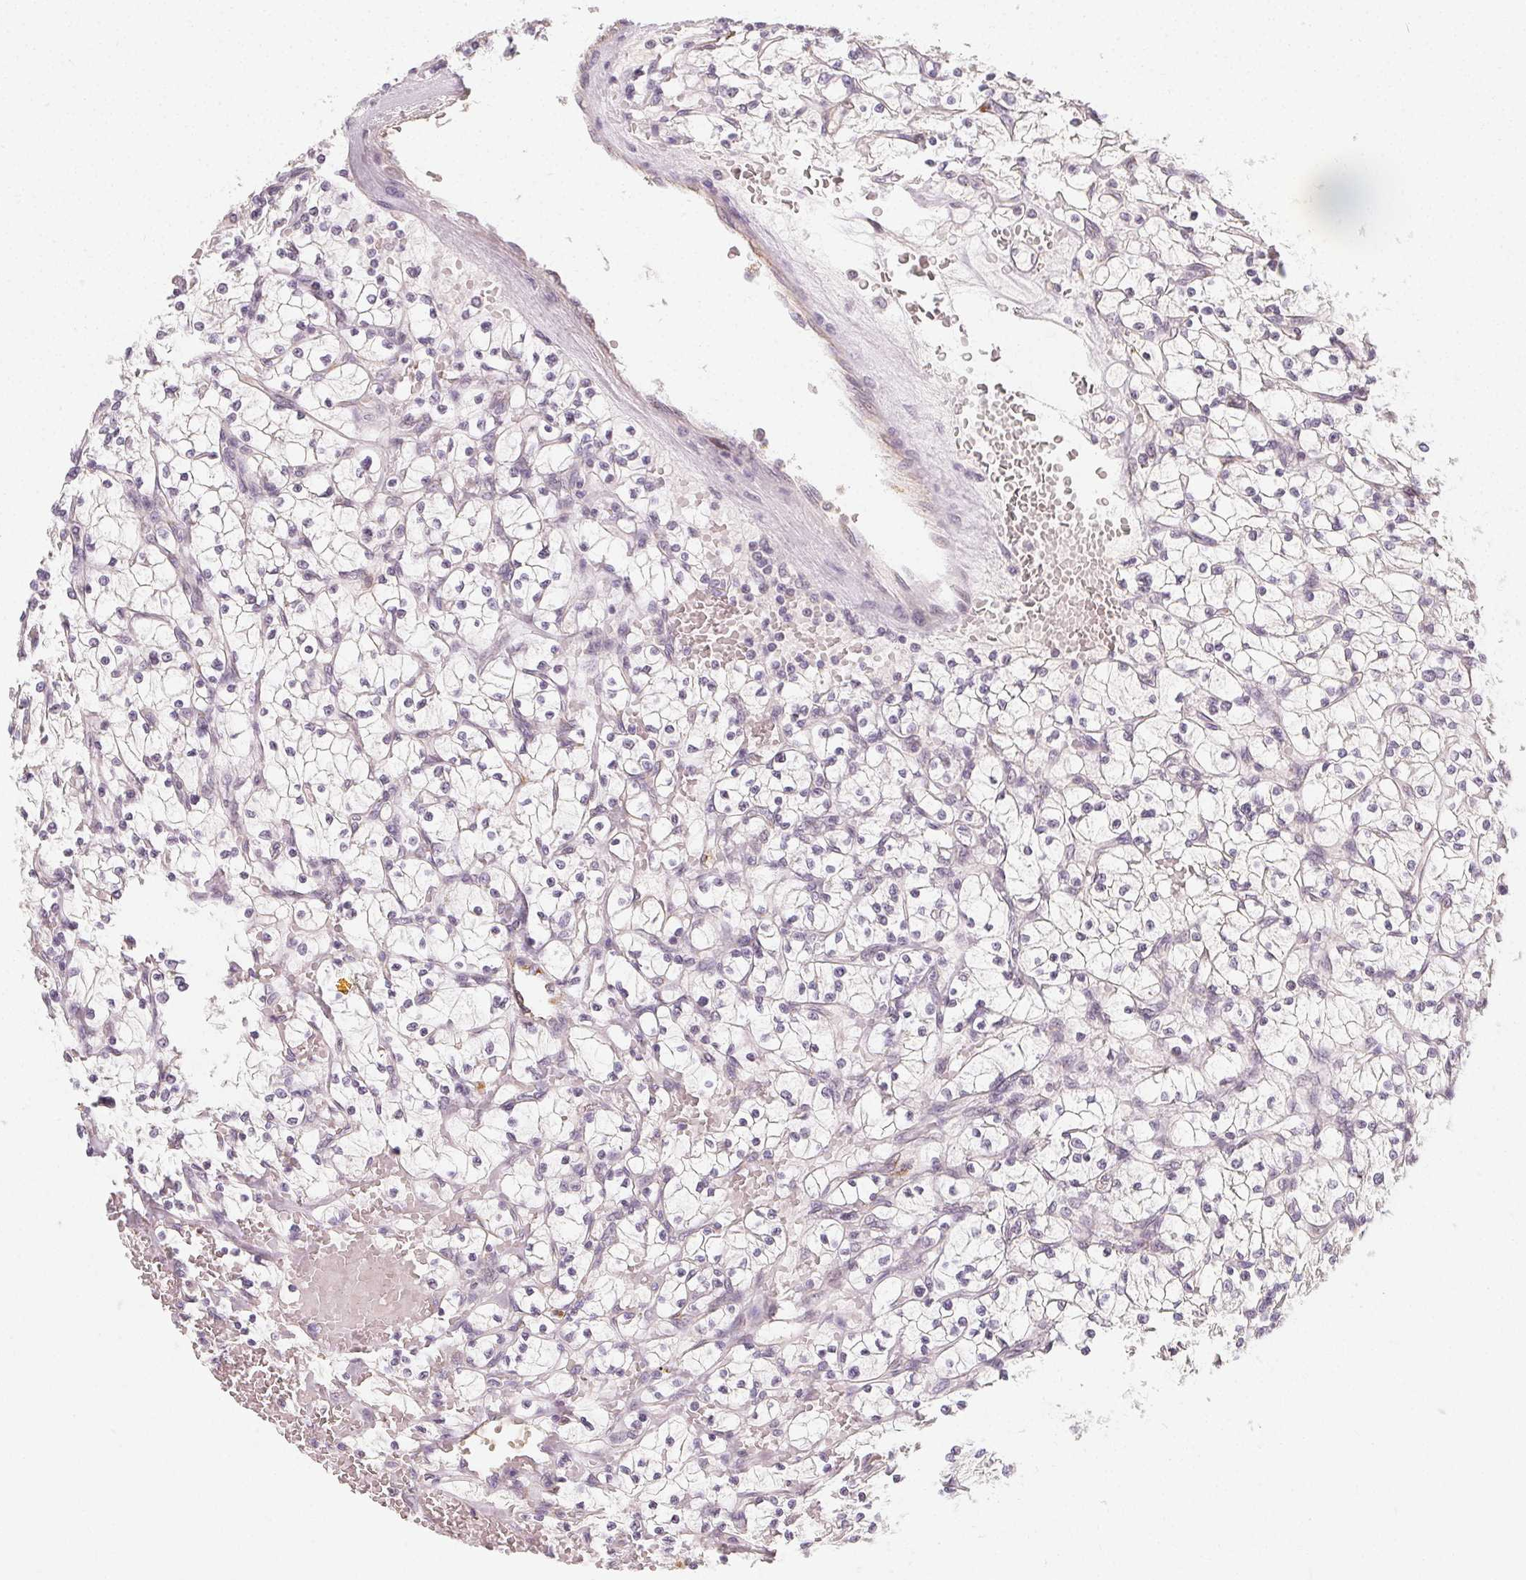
{"staining": {"intensity": "negative", "quantity": "none", "location": "none"}, "tissue": "renal cancer", "cell_type": "Tumor cells", "image_type": "cancer", "snomed": [{"axis": "morphology", "description": "Adenocarcinoma, NOS"}, {"axis": "topography", "description": "Kidney"}], "caption": "Immunohistochemistry (IHC) micrograph of neoplastic tissue: adenocarcinoma (renal) stained with DAB (3,3'-diaminobenzidine) exhibits no significant protein expression in tumor cells.", "gene": "CLCNKB", "patient": {"sex": "female", "age": 64}}